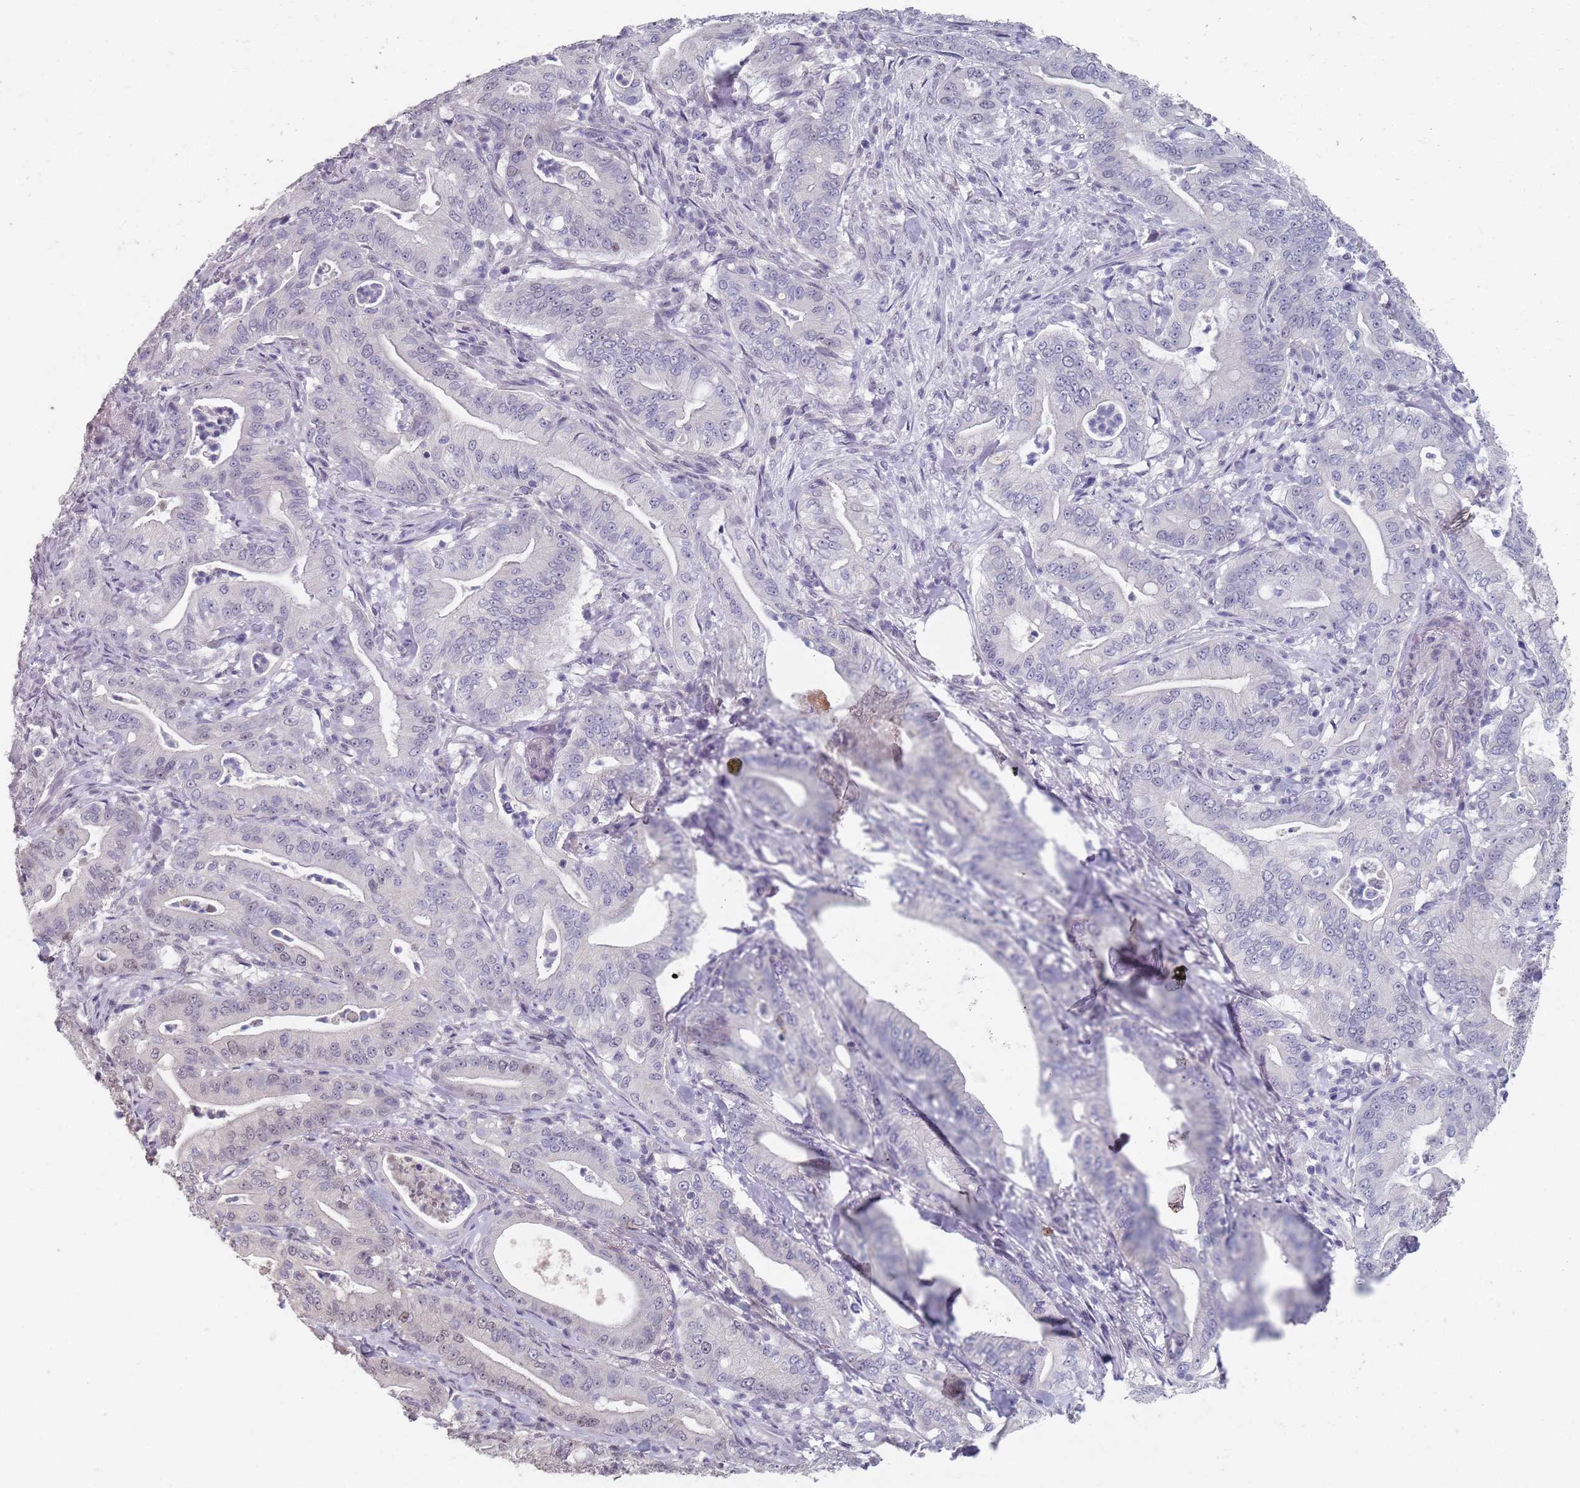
{"staining": {"intensity": "moderate", "quantity": "<25%", "location": "nuclear"}, "tissue": "pancreatic cancer", "cell_type": "Tumor cells", "image_type": "cancer", "snomed": [{"axis": "morphology", "description": "Adenocarcinoma, NOS"}, {"axis": "topography", "description": "Pancreas"}], "caption": "This histopathology image reveals immunohistochemistry (IHC) staining of human pancreatic cancer, with low moderate nuclear staining in about <25% of tumor cells.", "gene": "SAMD1", "patient": {"sex": "male", "age": 71}}